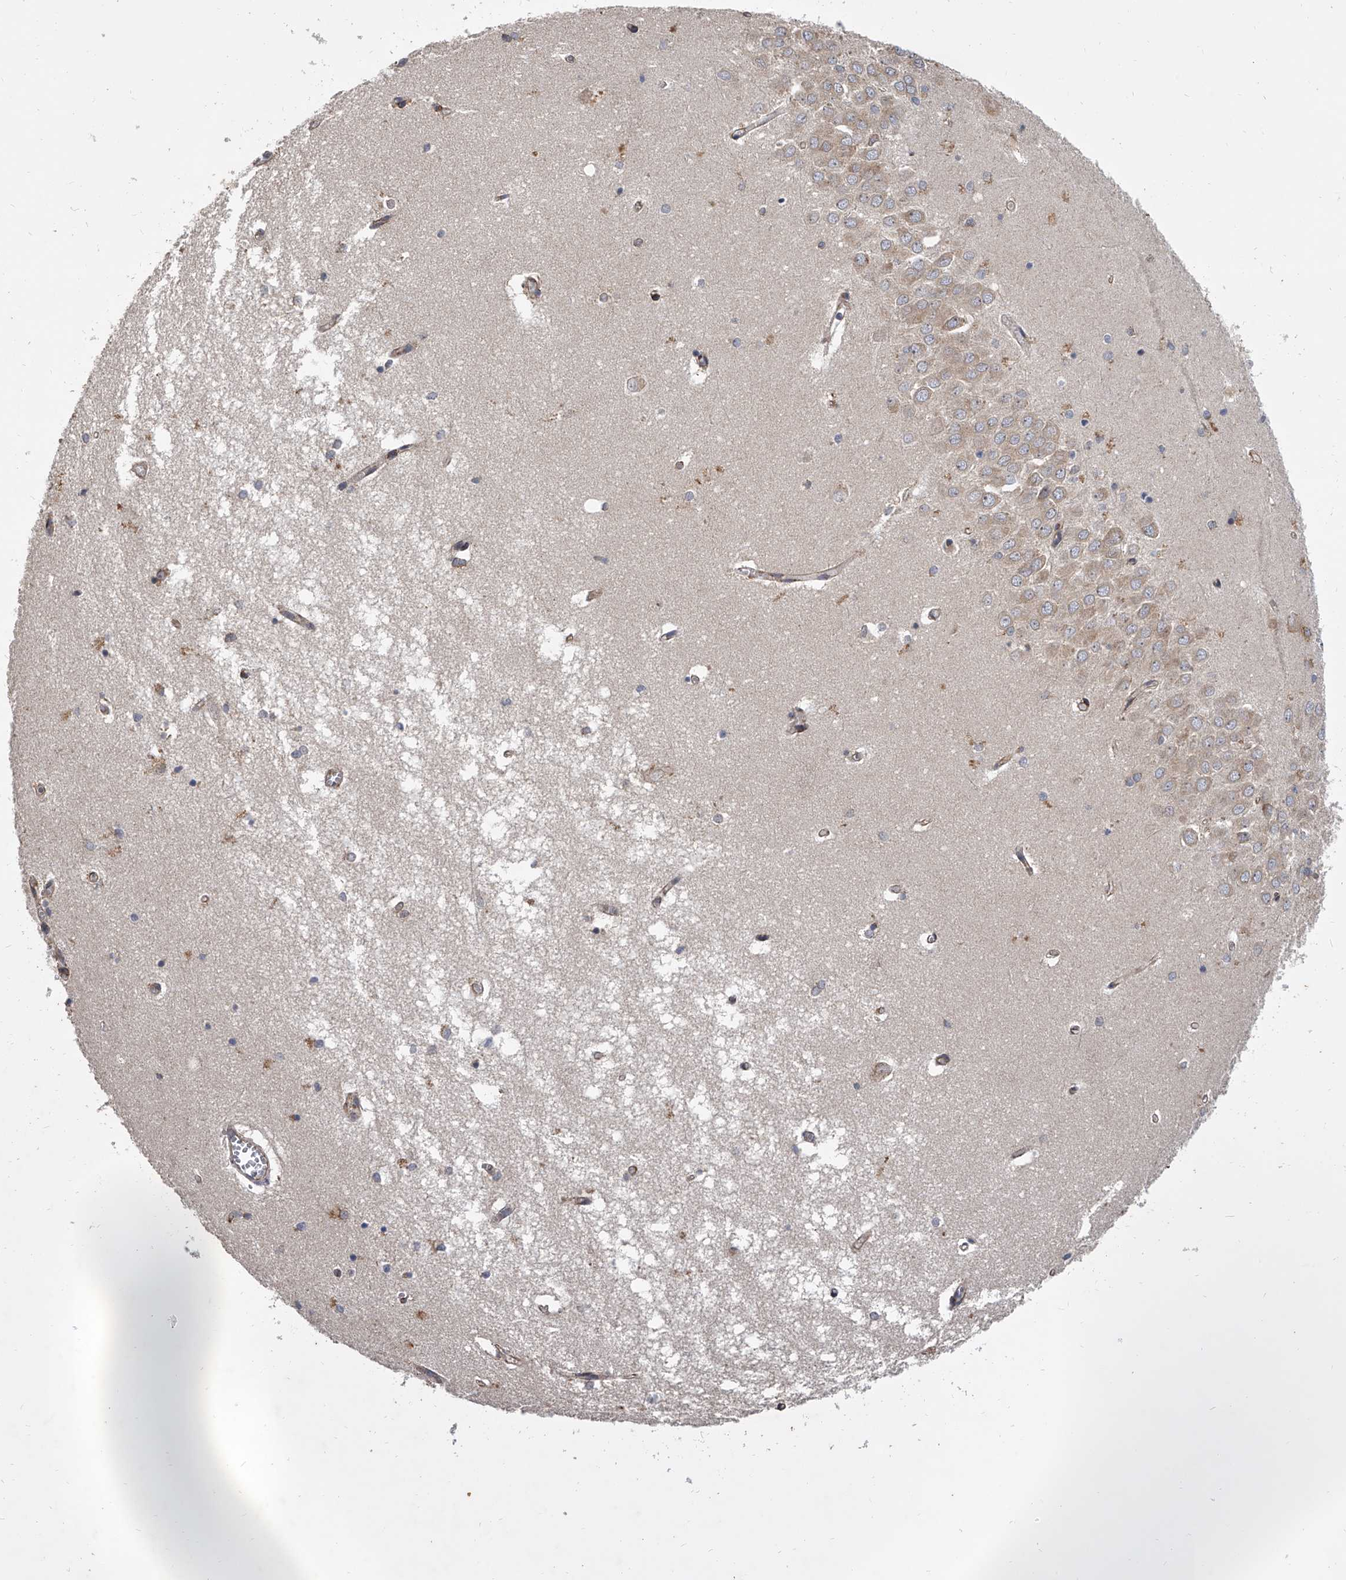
{"staining": {"intensity": "negative", "quantity": "none", "location": "none"}, "tissue": "hippocampus", "cell_type": "Glial cells", "image_type": "normal", "snomed": [{"axis": "morphology", "description": "Normal tissue, NOS"}, {"axis": "topography", "description": "Hippocampus"}], "caption": "Glial cells show no significant expression in unremarkable hippocampus. (DAB immunohistochemistry (IHC), high magnification).", "gene": "EXOC4", "patient": {"sex": "male", "age": 70}}